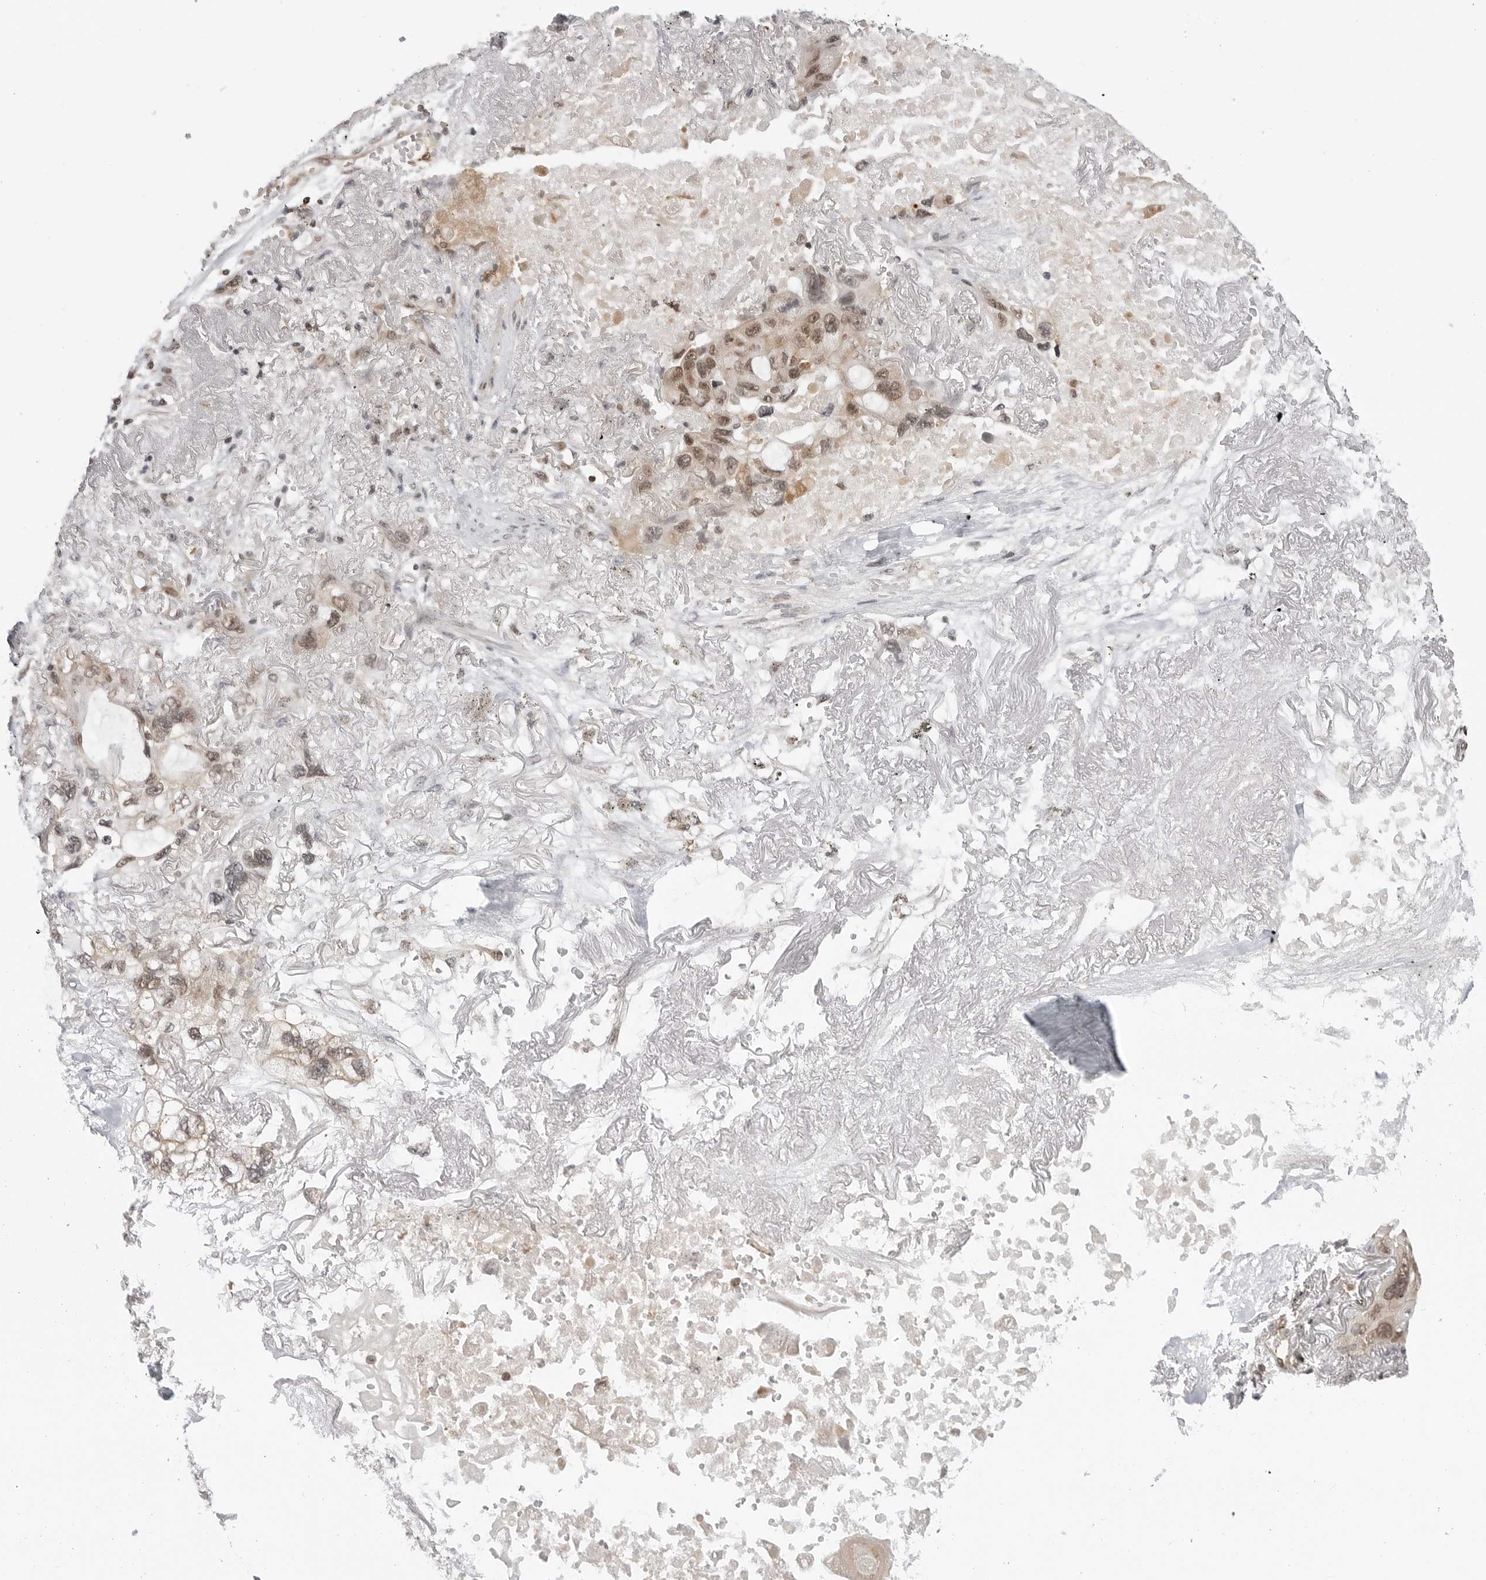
{"staining": {"intensity": "moderate", "quantity": ">75%", "location": "nuclear"}, "tissue": "lung cancer", "cell_type": "Tumor cells", "image_type": "cancer", "snomed": [{"axis": "morphology", "description": "Squamous cell carcinoma, NOS"}, {"axis": "topography", "description": "Lung"}], "caption": "Immunohistochemical staining of lung cancer (squamous cell carcinoma) displays medium levels of moderate nuclear positivity in about >75% of tumor cells.", "gene": "C8orf33", "patient": {"sex": "female", "age": 73}}